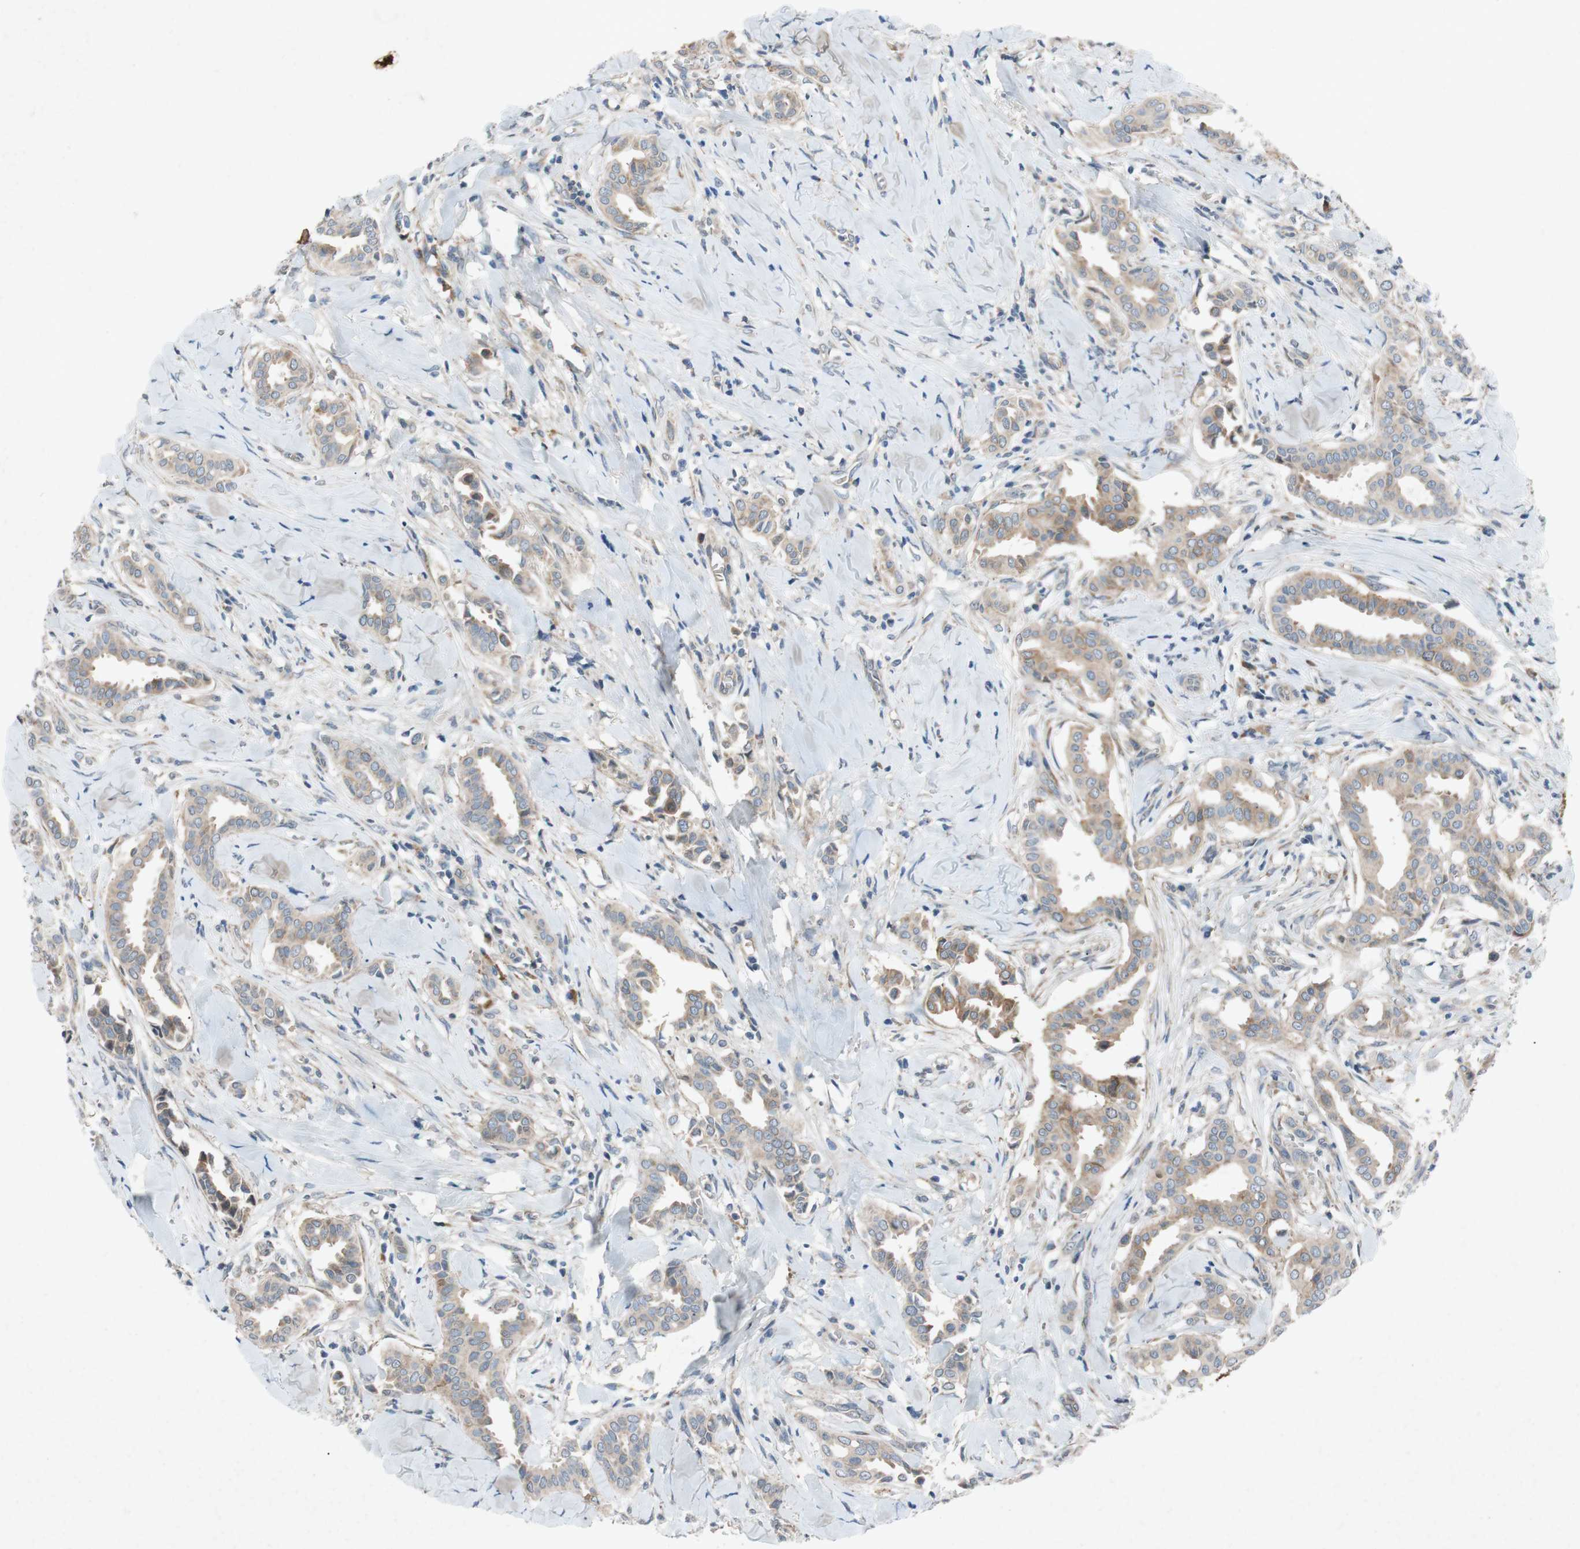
{"staining": {"intensity": "weak", "quantity": ">75%", "location": "cytoplasmic/membranous"}, "tissue": "head and neck cancer", "cell_type": "Tumor cells", "image_type": "cancer", "snomed": [{"axis": "morphology", "description": "Adenocarcinoma, NOS"}, {"axis": "topography", "description": "Salivary gland"}, {"axis": "topography", "description": "Head-Neck"}], "caption": "Brown immunohistochemical staining in adenocarcinoma (head and neck) displays weak cytoplasmic/membranous positivity in approximately >75% of tumor cells.", "gene": "ADD2", "patient": {"sex": "female", "age": 59}}